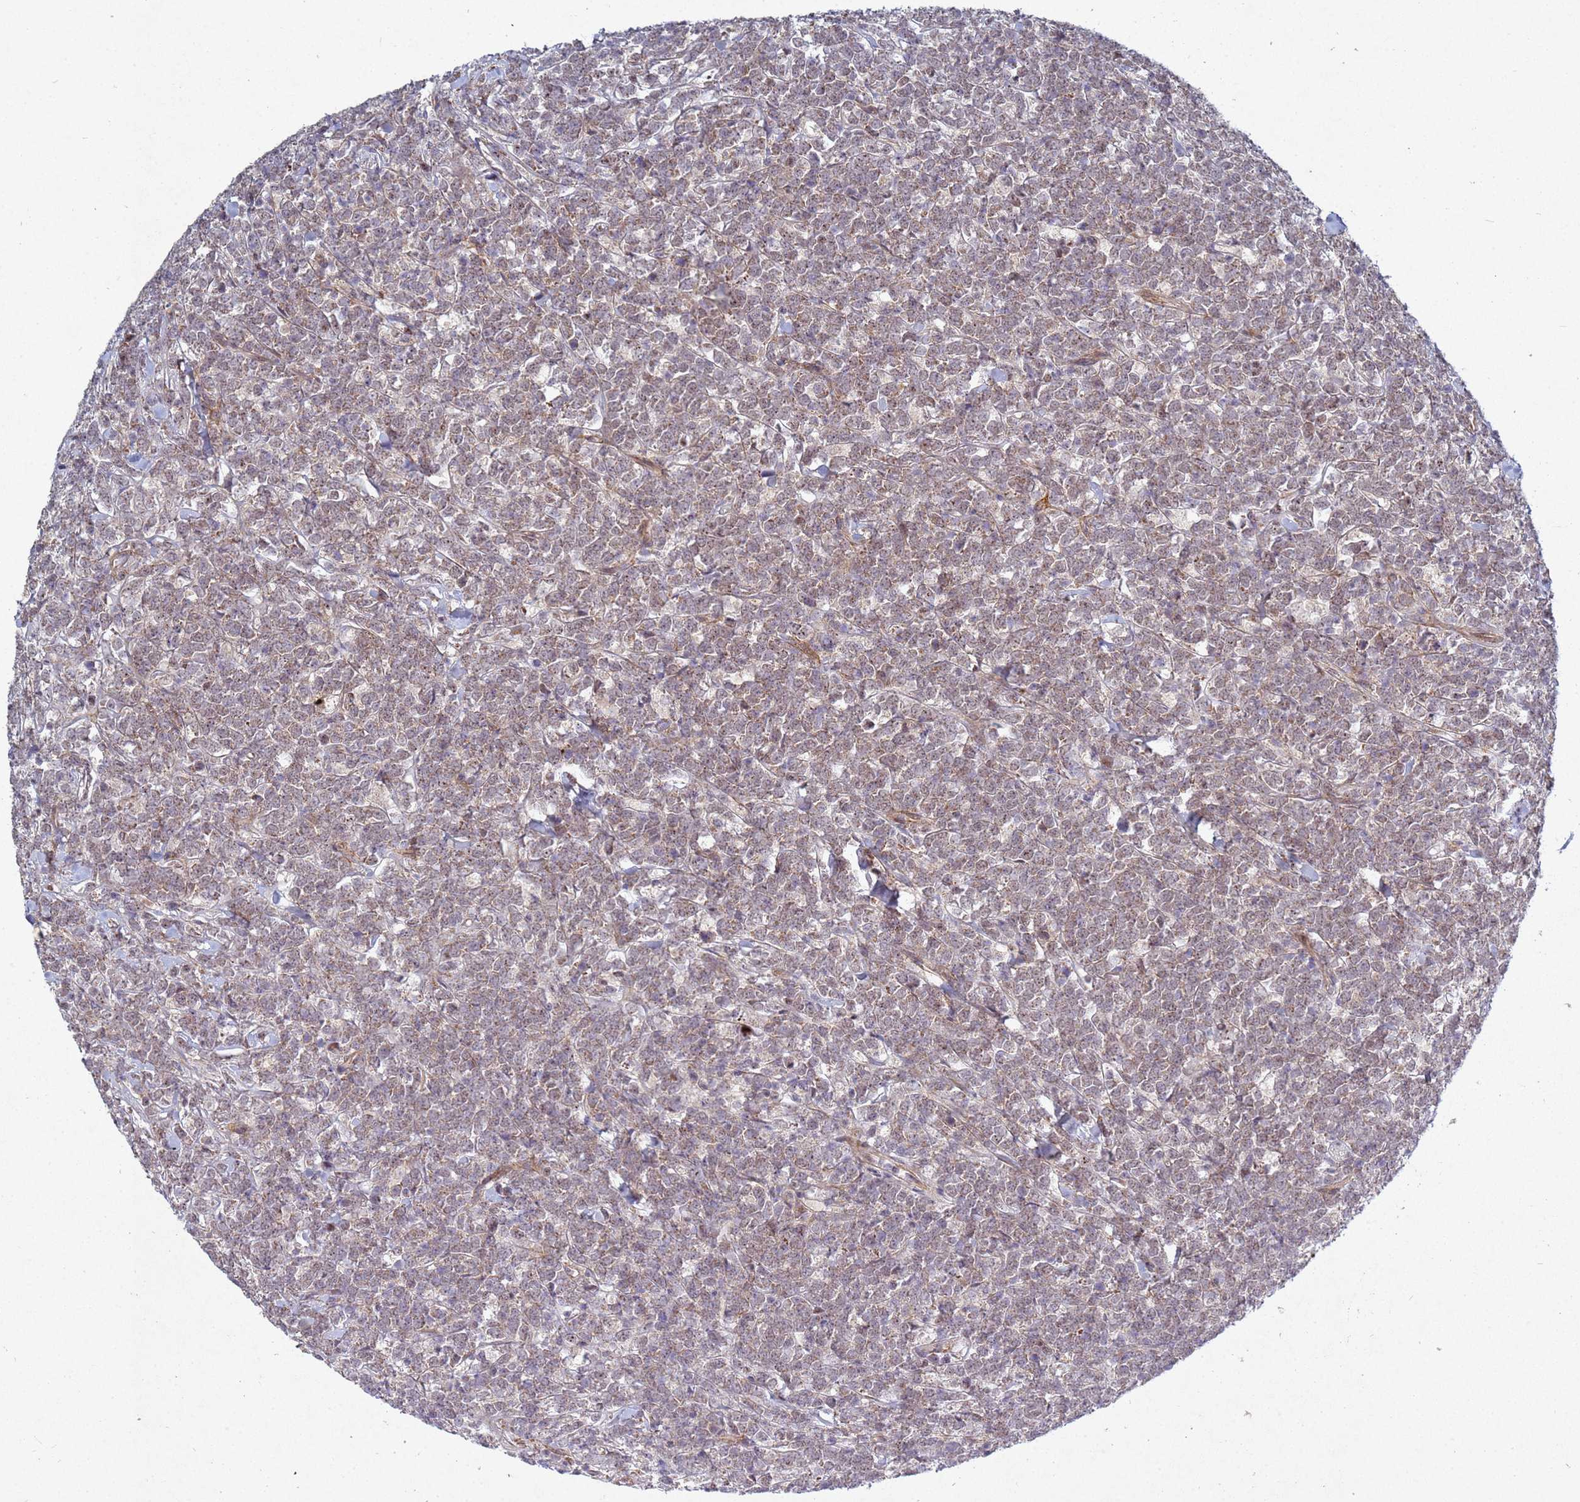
{"staining": {"intensity": "moderate", "quantity": ">75%", "location": "cytoplasmic/membranous"}, "tissue": "lymphoma", "cell_type": "Tumor cells", "image_type": "cancer", "snomed": [{"axis": "morphology", "description": "Malignant lymphoma, non-Hodgkin's type, High grade"}, {"axis": "topography", "description": "Small intestine"}], "caption": "Immunohistochemistry (DAB) staining of human high-grade malignant lymphoma, non-Hodgkin's type demonstrates moderate cytoplasmic/membranous protein positivity in approximately >75% of tumor cells. (brown staining indicates protein expression, while blue staining denotes nuclei).", "gene": "TNPO2", "patient": {"sex": "male", "age": 8}}